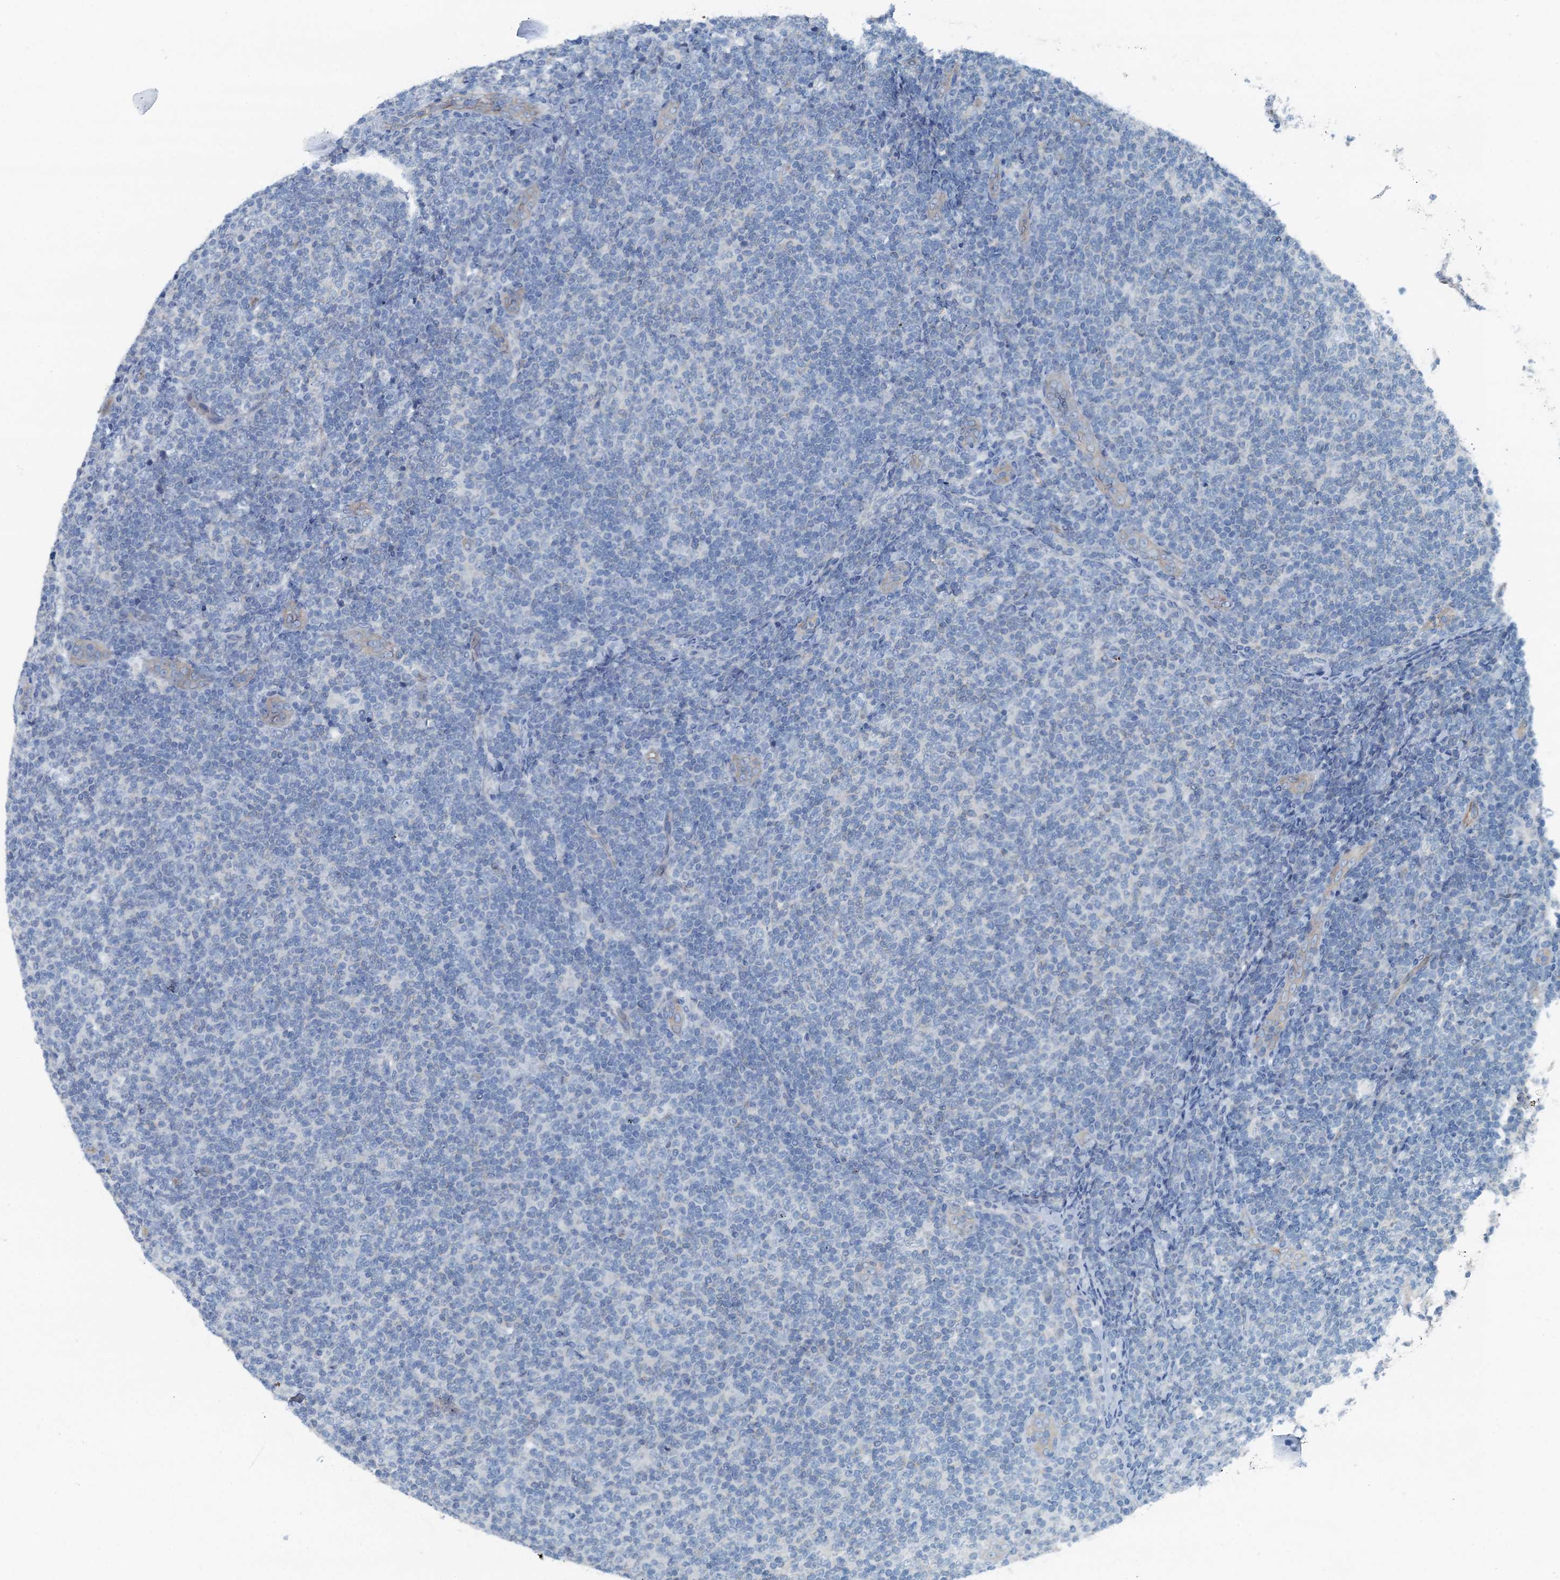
{"staining": {"intensity": "negative", "quantity": "none", "location": "none"}, "tissue": "lymphoma", "cell_type": "Tumor cells", "image_type": "cancer", "snomed": [{"axis": "morphology", "description": "Malignant lymphoma, non-Hodgkin's type, Low grade"}, {"axis": "topography", "description": "Lymph node"}], "caption": "Immunohistochemistry (IHC) of human low-grade malignant lymphoma, non-Hodgkin's type demonstrates no staining in tumor cells.", "gene": "GFOD2", "patient": {"sex": "male", "age": 66}}